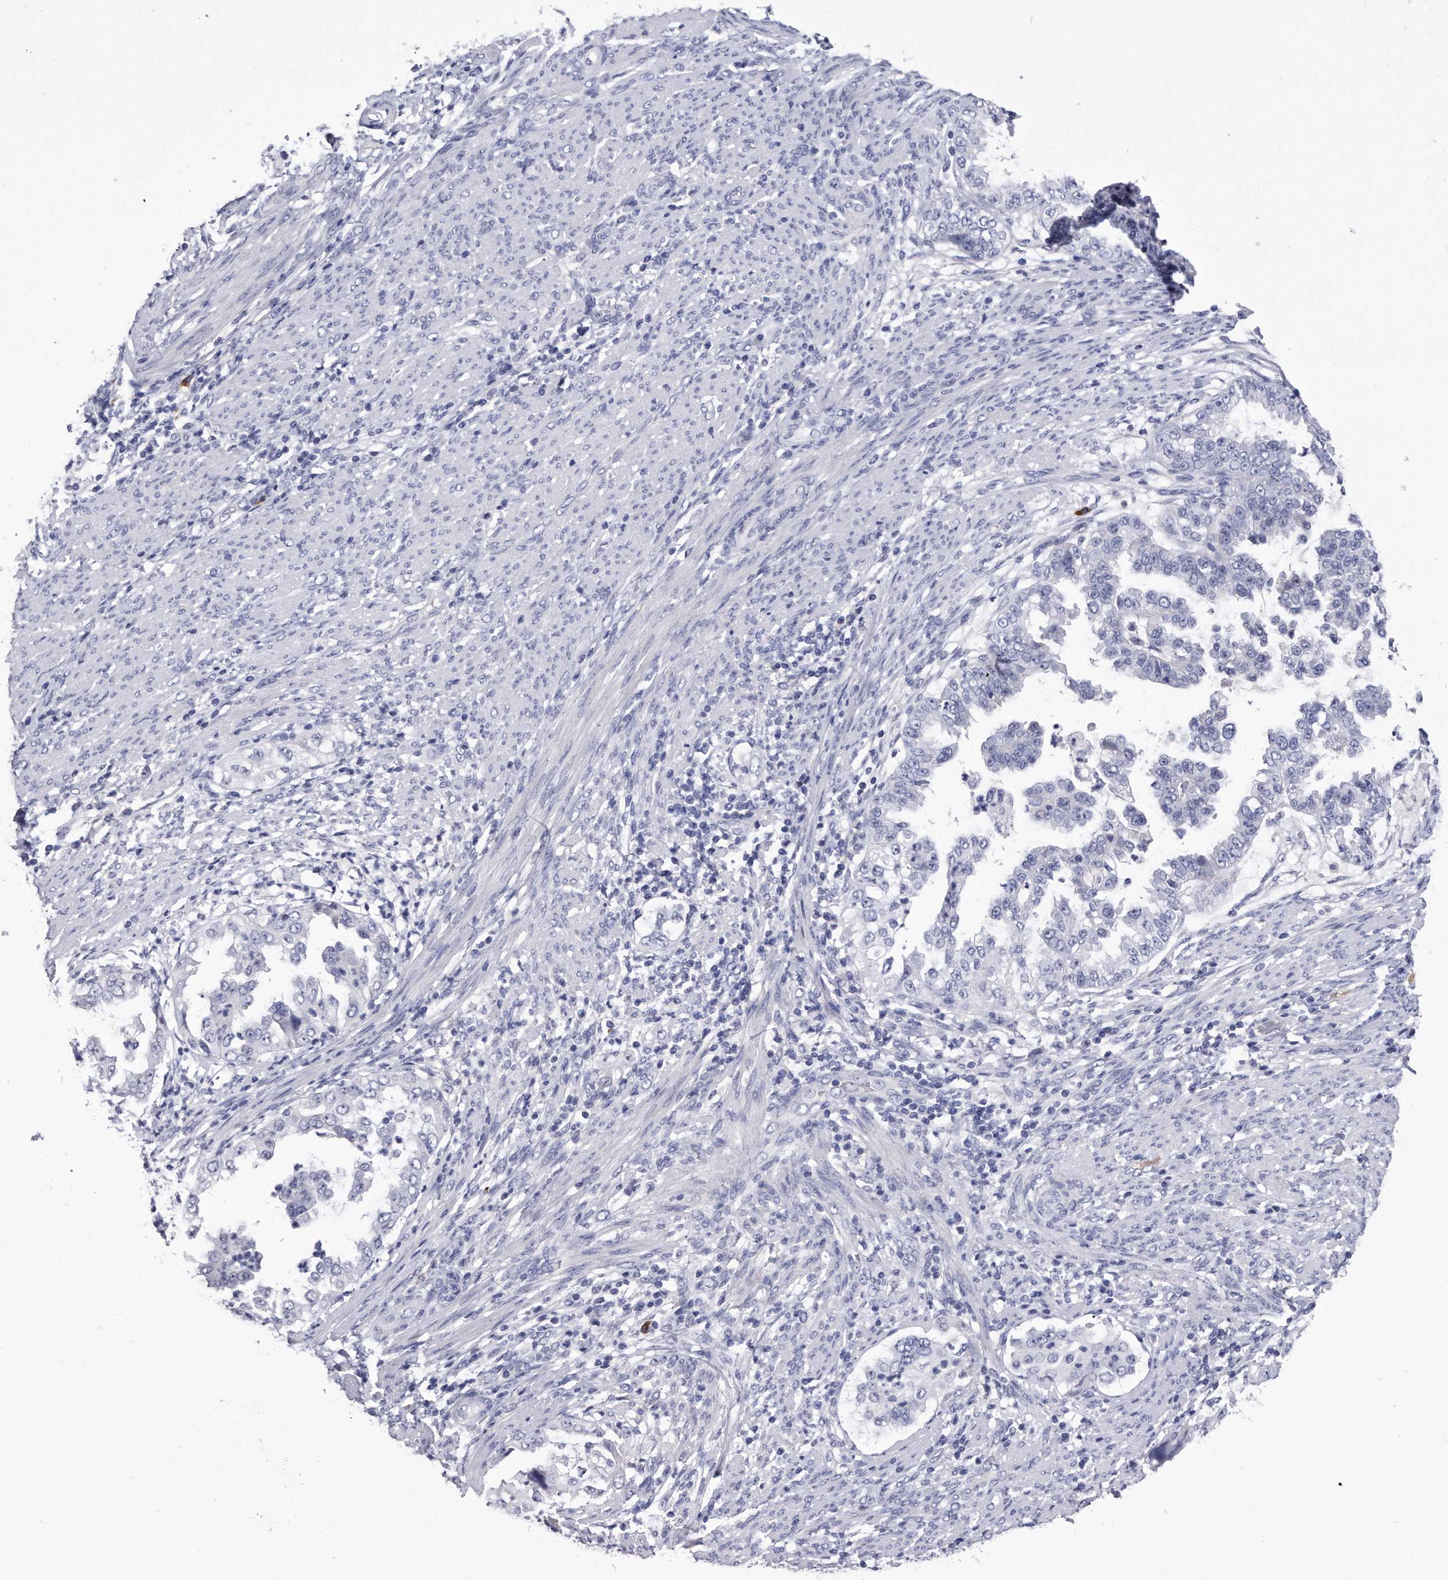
{"staining": {"intensity": "negative", "quantity": "none", "location": "none"}, "tissue": "endometrial cancer", "cell_type": "Tumor cells", "image_type": "cancer", "snomed": [{"axis": "morphology", "description": "Adenocarcinoma, NOS"}, {"axis": "topography", "description": "Endometrium"}], "caption": "A high-resolution photomicrograph shows IHC staining of adenocarcinoma (endometrial), which shows no significant positivity in tumor cells.", "gene": "KCTD8", "patient": {"sex": "female", "age": 85}}